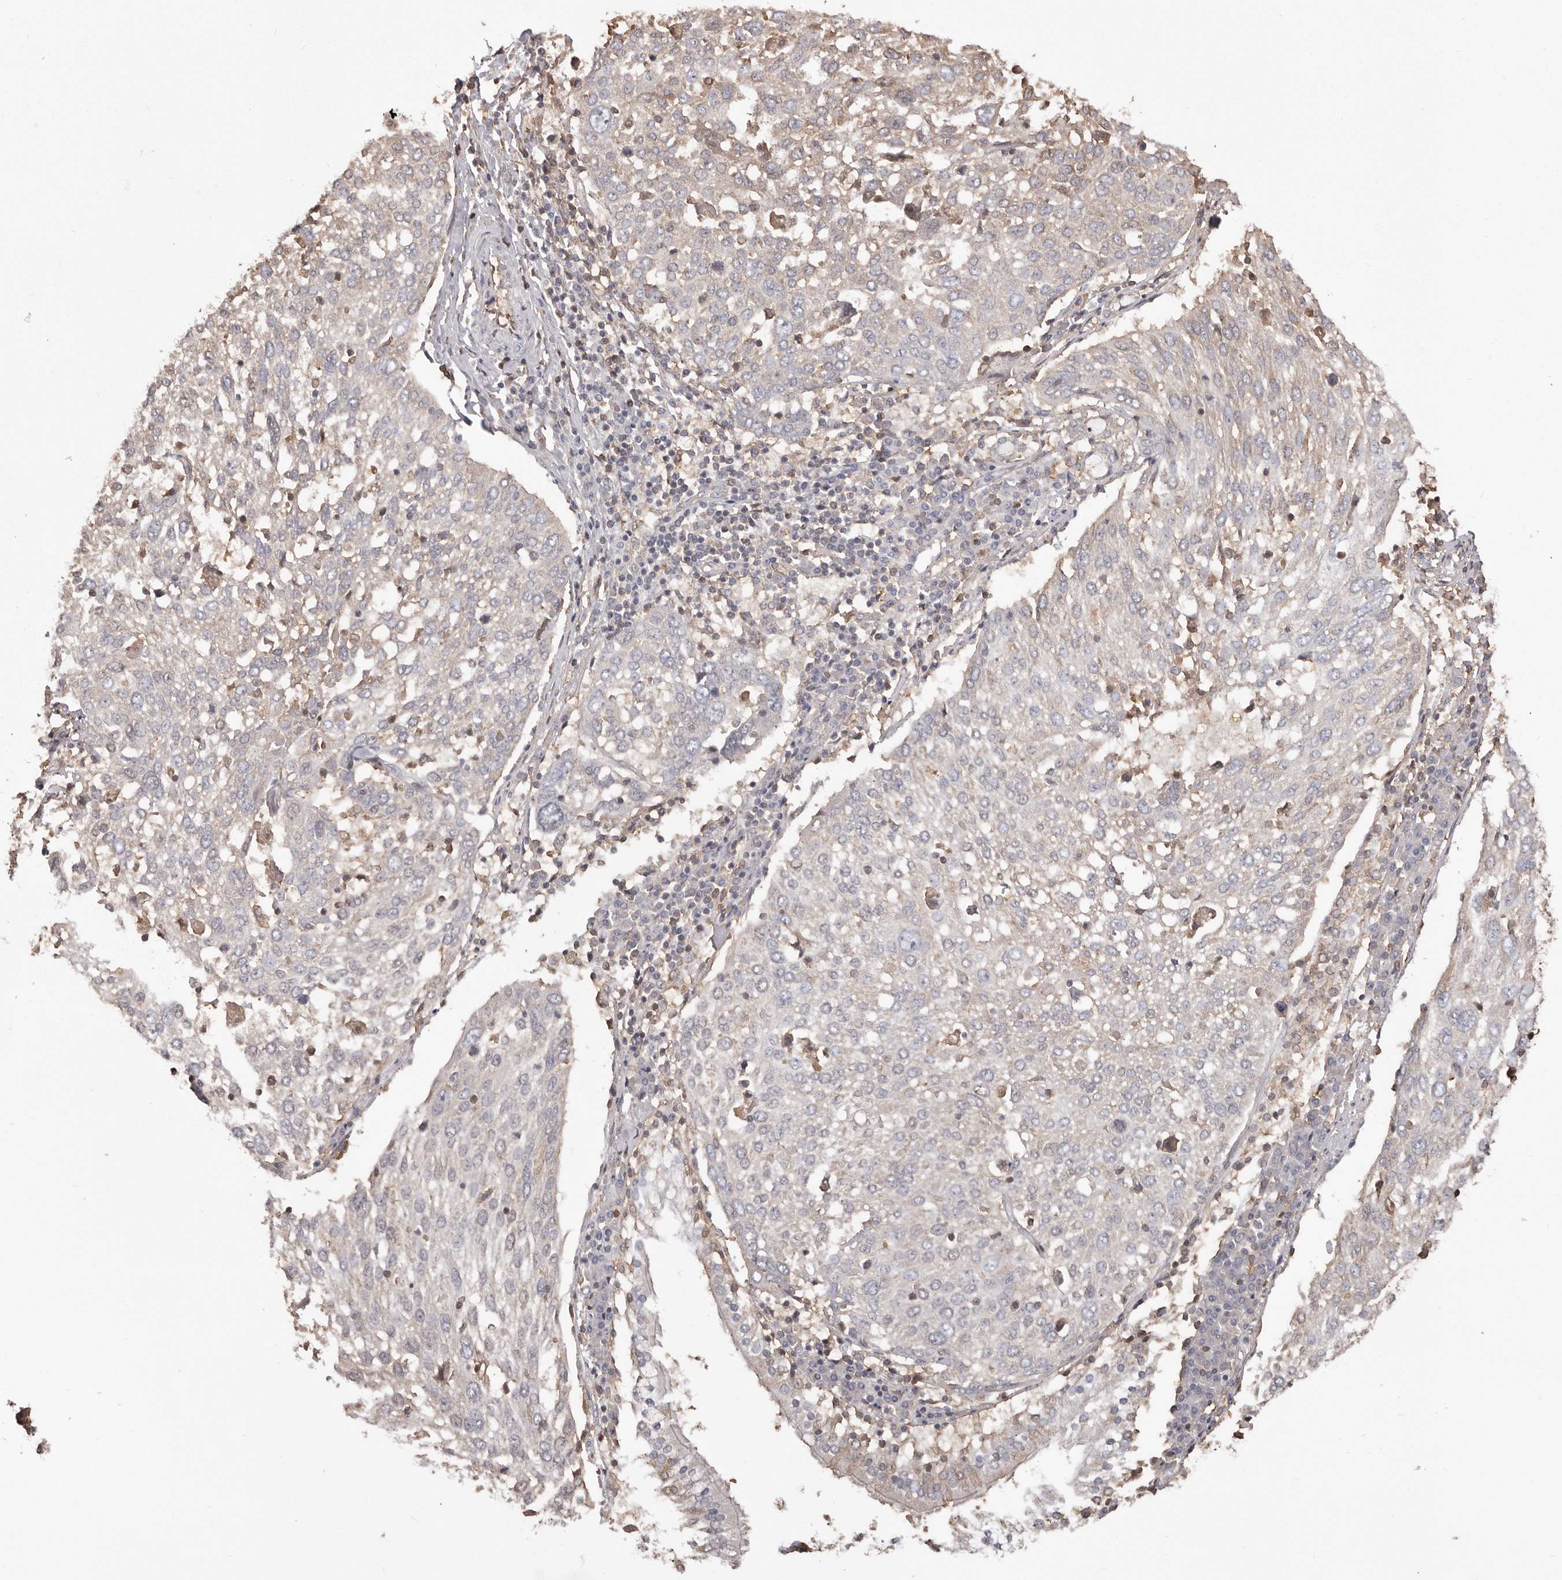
{"staining": {"intensity": "negative", "quantity": "none", "location": "none"}, "tissue": "lung cancer", "cell_type": "Tumor cells", "image_type": "cancer", "snomed": [{"axis": "morphology", "description": "Squamous cell carcinoma, NOS"}, {"axis": "topography", "description": "Lung"}], "caption": "Image shows no significant protein staining in tumor cells of lung squamous cell carcinoma.", "gene": "PKM", "patient": {"sex": "male", "age": 65}}